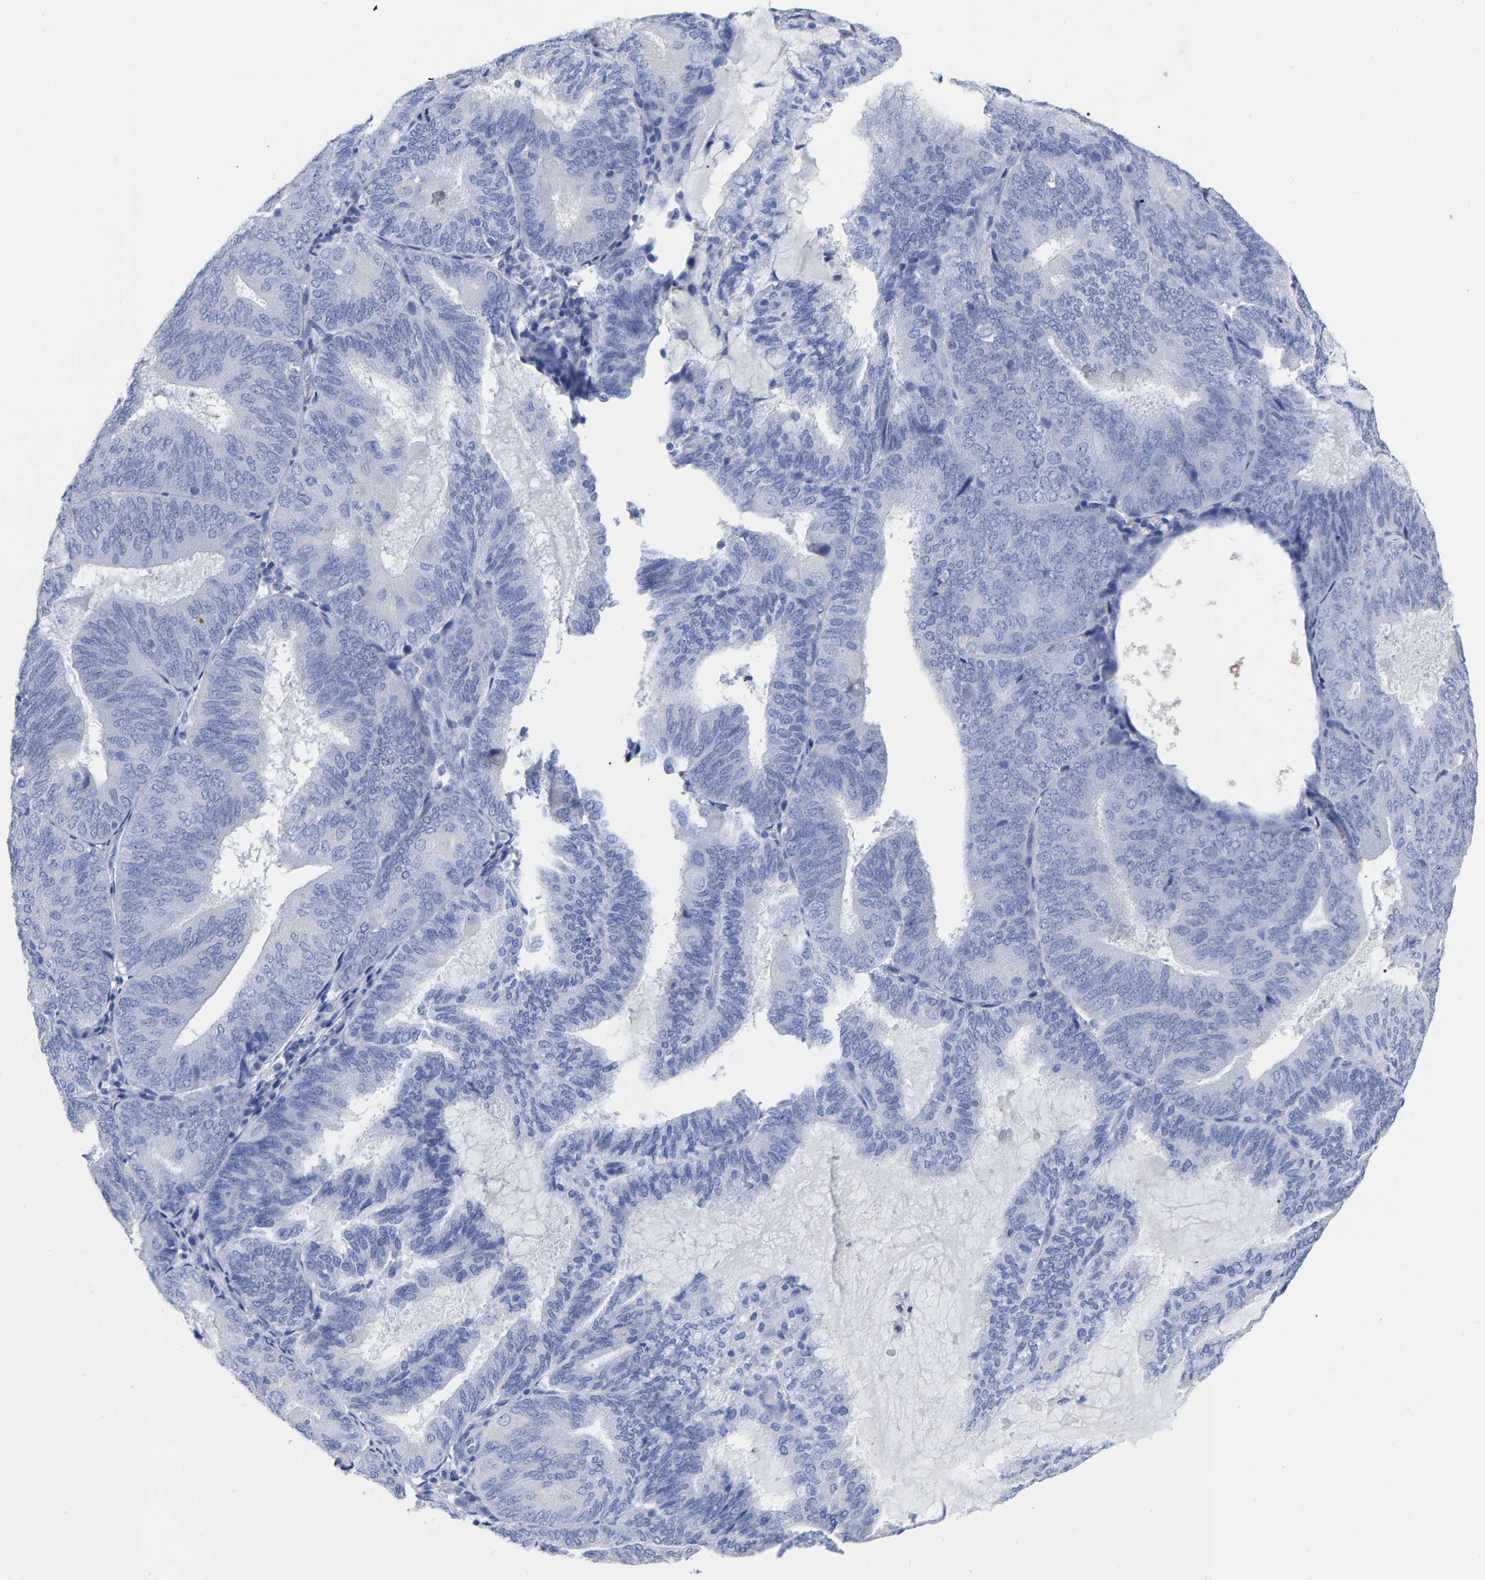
{"staining": {"intensity": "negative", "quantity": "none", "location": "none"}, "tissue": "endometrial cancer", "cell_type": "Tumor cells", "image_type": "cancer", "snomed": [{"axis": "morphology", "description": "Adenocarcinoma, NOS"}, {"axis": "topography", "description": "Endometrium"}], "caption": "IHC micrograph of endometrial cancer (adenocarcinoma) stained for a protein (brown), which demonstrates no positivity in tumor cells.", "gene": "ANXA13", "patient": {"sex": "female", "age": 81}}